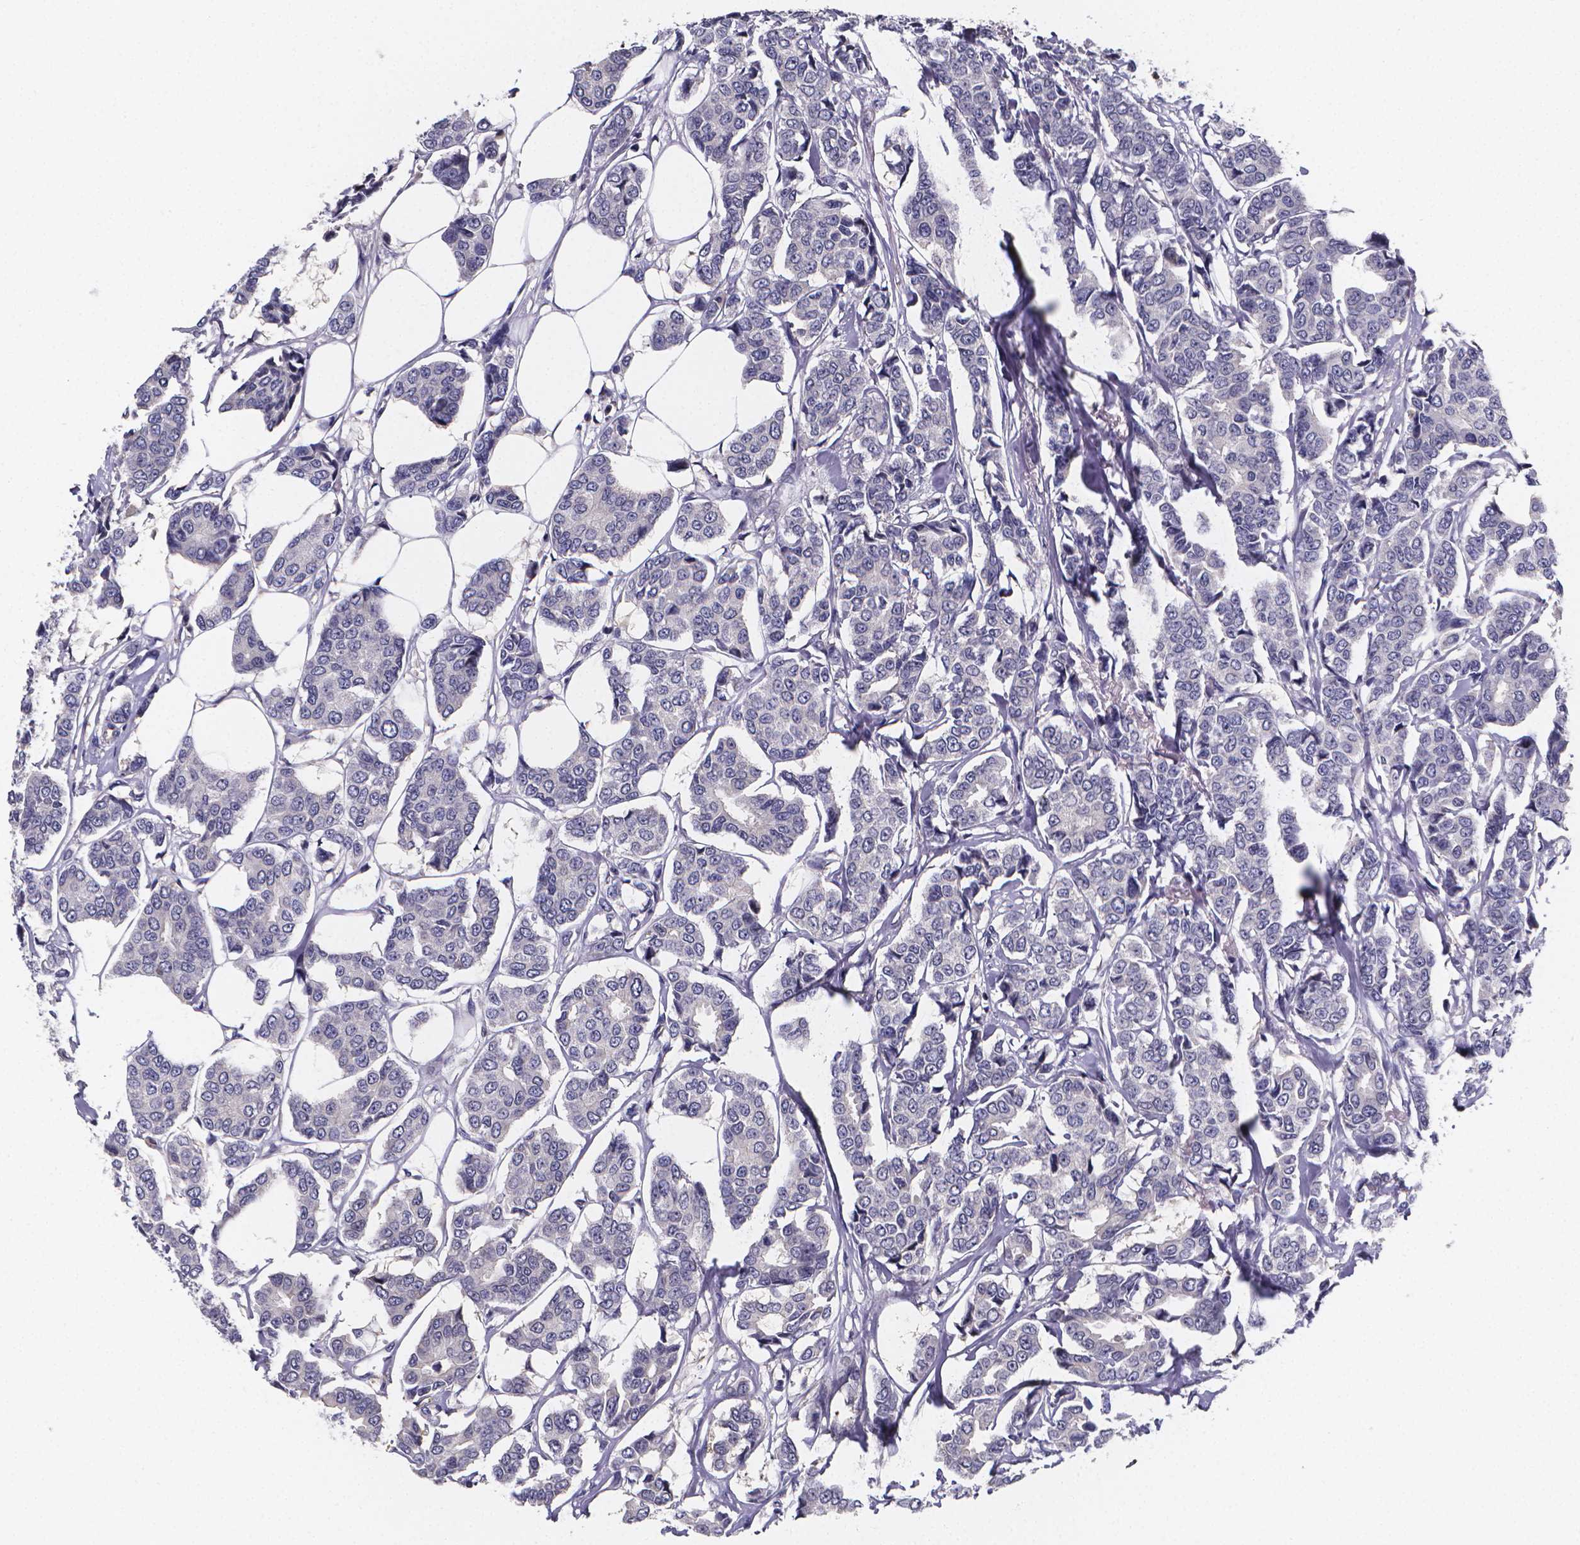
{"staining": {"intensity": "negative", "quantity": "none", "location": "none"}, "tissue": "breast cancer", "cell_type": "Tumor cells", "image_type": "cancer", "snomed": [{"axis": "morphology", "description": "Duct carcinoma"}, {"axis": "topography", "description": "Breast"}], "caption": "Tumor cells show no significant staining in invasive ductal carcinoma (breast). Brightfield microscopy of IHC stained with DAB (brown) and hematoxylin (blue), captured at high magnification.", "gene": "PAH", "patient": {"sex": "female", "age": 94}}